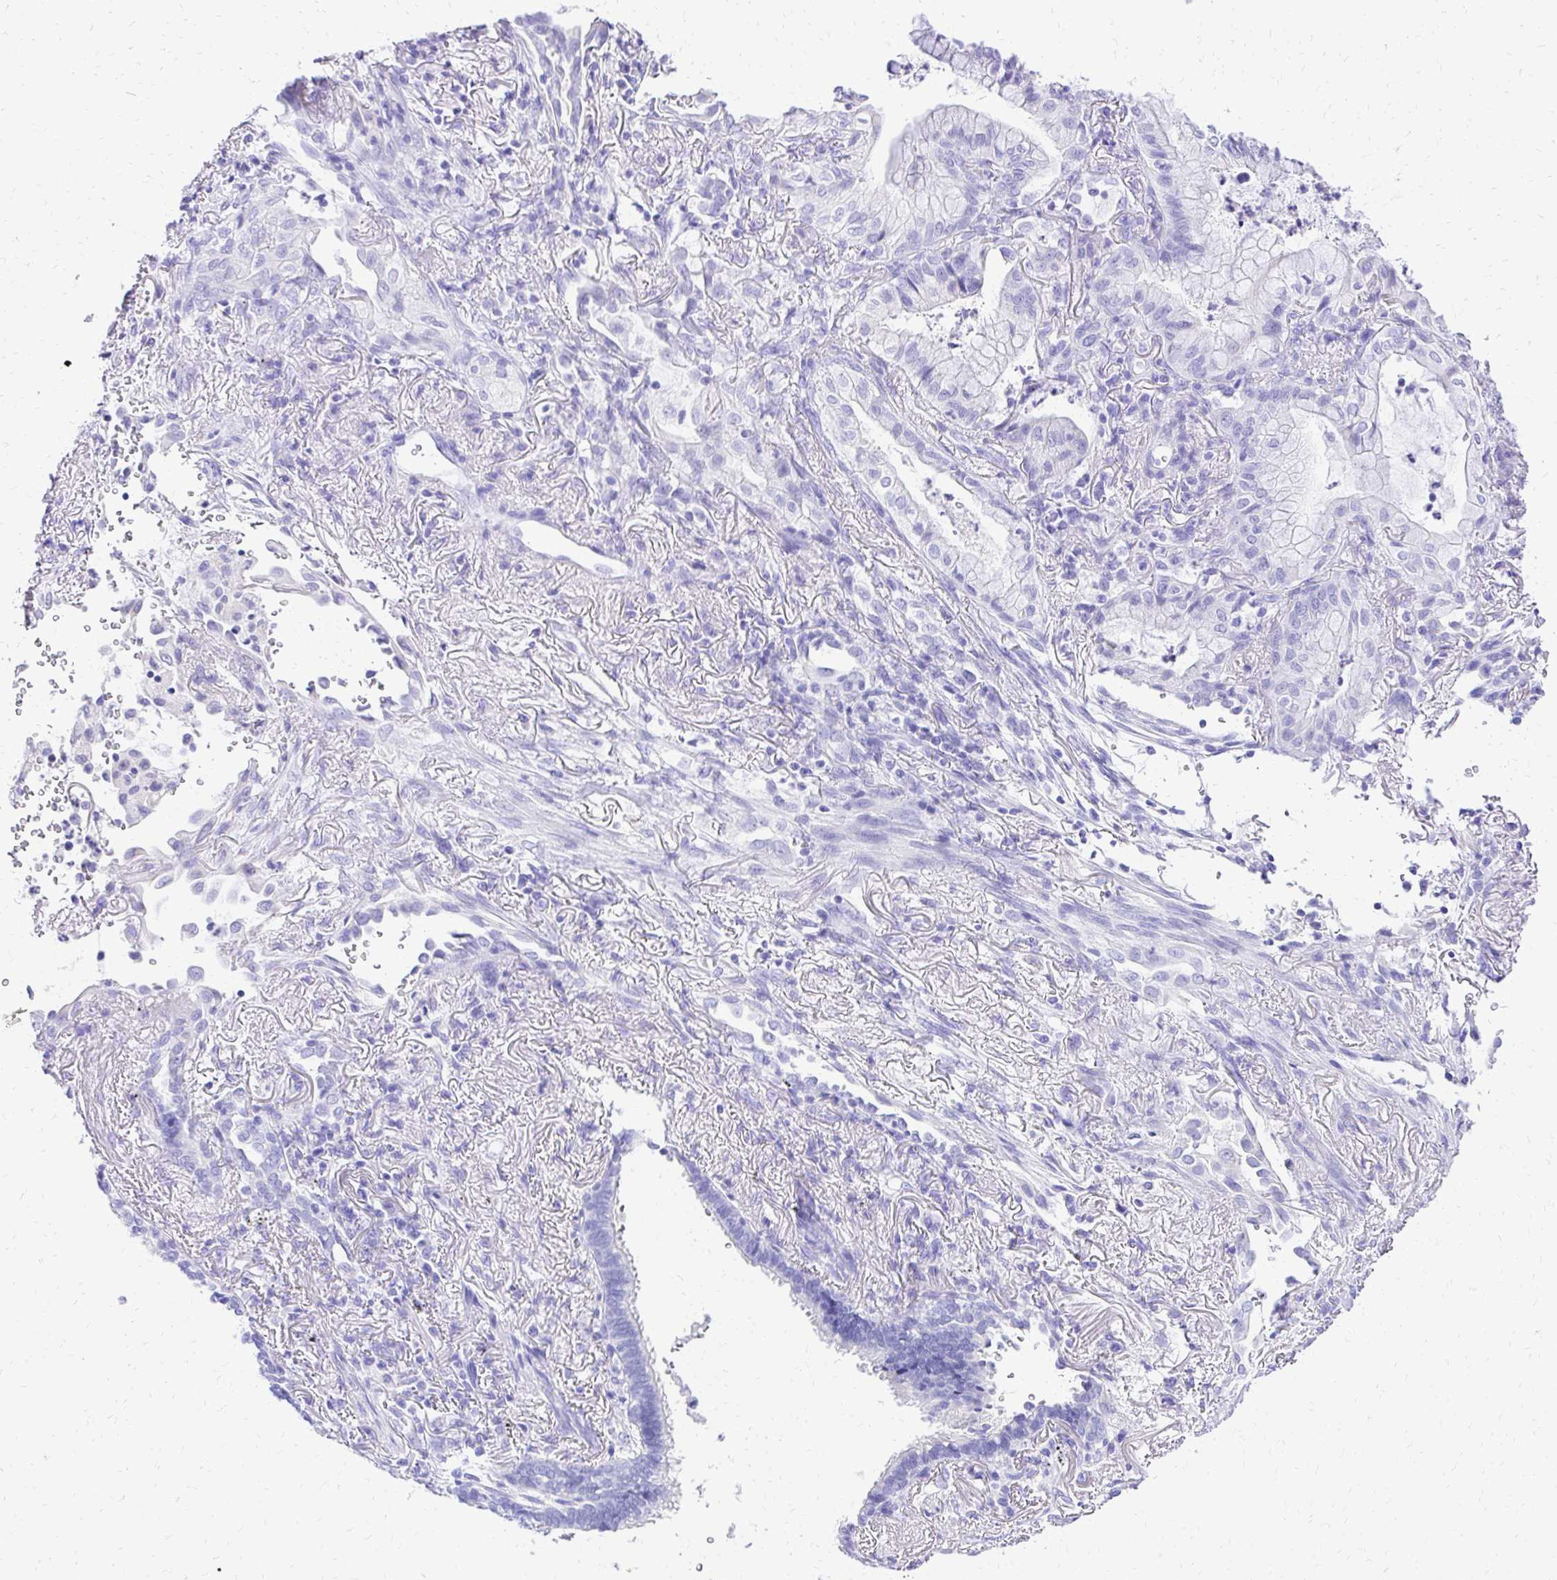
{"staining": {"intensity": "negative", "quantity": "none", "location": "none"}, "tissue": "lung cancer", "cell_type": "Tumor cells", "image_type": "cancer", "snomed": [{"axis": "morphology", "description": "Adenocarcinoma, NOS"}, {"axis": "topography", "description": "Lung"}], "caption": "This is a histopathology image of immunohistochemistry (IHC) staining of lung adenocarcinoma, which shows no staining in tumor cells.", "gene": "S100G", "patient": {"sex": "male", "age": 77}}